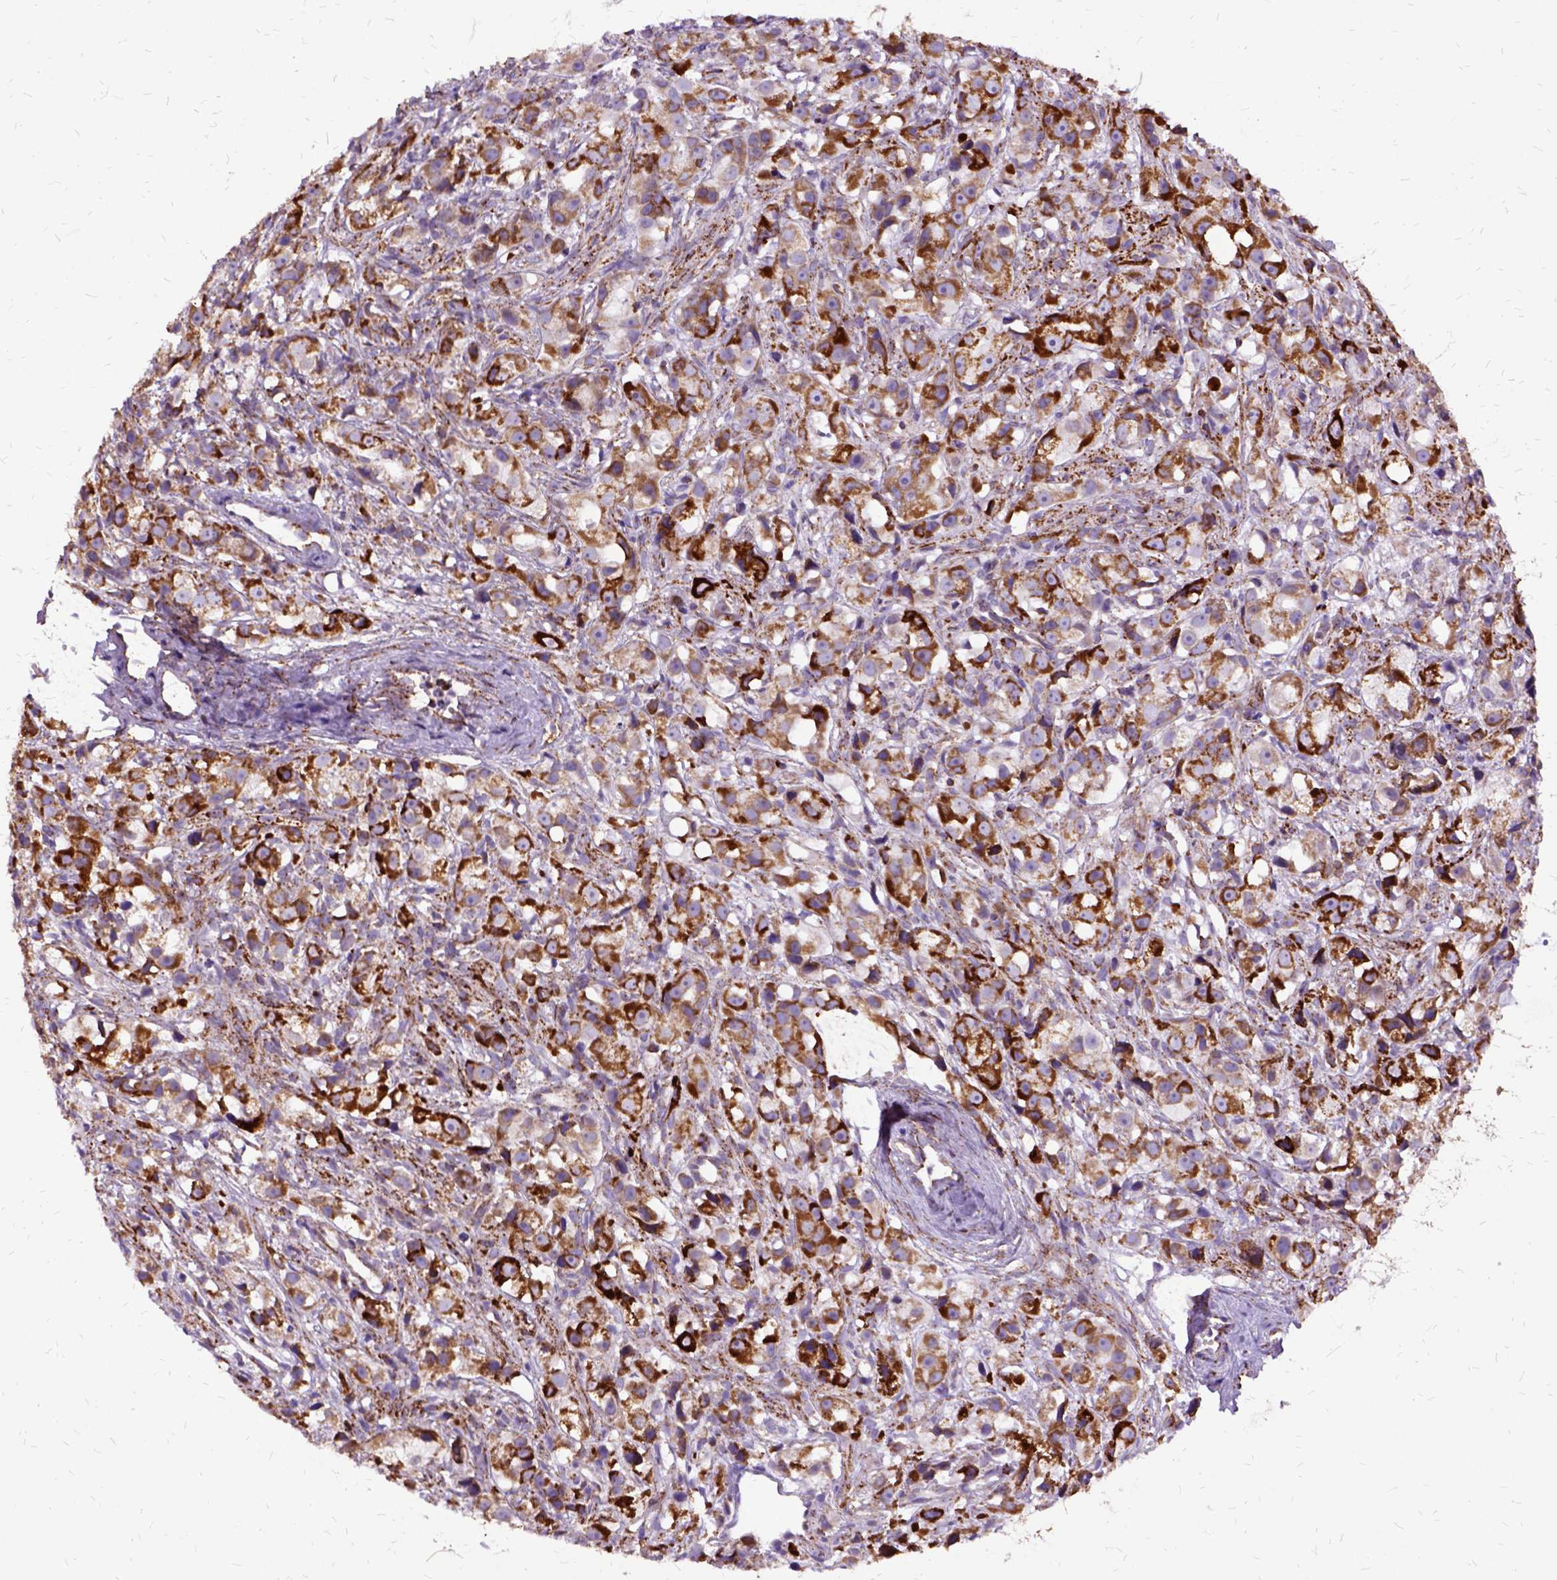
{"staining": {"intensity": "strong", "quantity": ">75%", "location": "cytoplasmic/membranous"}, "tissue": "prostate cancer", "cell_type": "Tumor cells", "image_type": "cancer", "snomed": [{"axis": "morphology", "description": "Adenocarcinoma, High grade"}, {"axis": "topography", "description": "Prostate"}], "caption": "An IHC histopathology image of neoplastic tissue is shown. Protein staining in brown labels strong cytoplasmic/membranous positivity in adenocarcinoma (high-grade) (prostate) within tumor cells.", "gene": "OXCT1", "patient": {"sex": "male", "age": 75}}